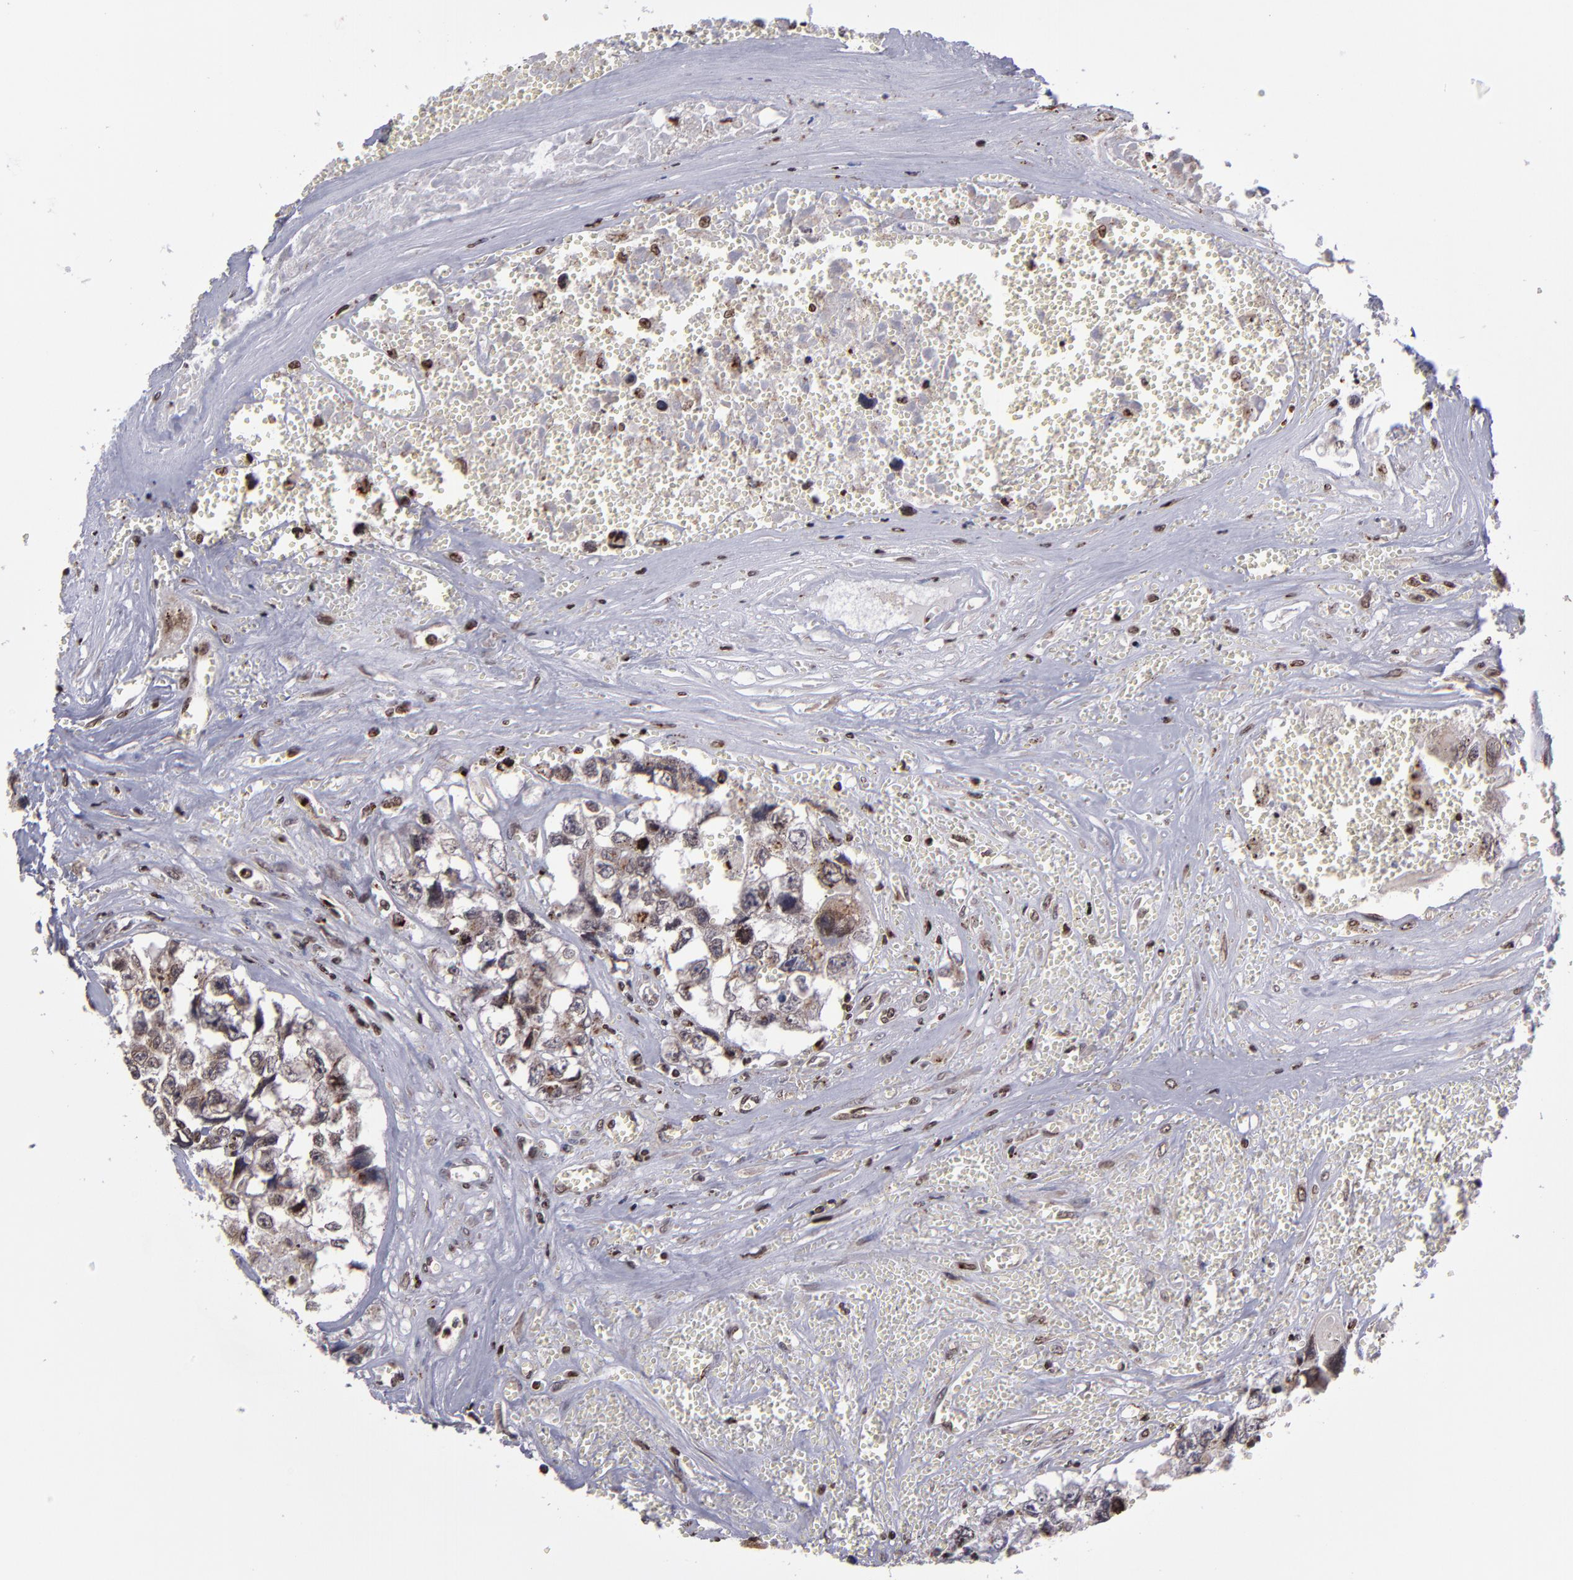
{"staining": {"intensity": "moderate", "quantity": ">75%", "location": "cytoplasmic/membranous,nuclear"}, "tissue": "testis cancer", "cell_type": "Tumor cells", "image_type": "cancer", "snomed": [{"axis": "morphology", "description": "Carcinoma, Embryonal, NOS"}, {"axis": "topography", "description": "Testis"}], "caption": "A photomicrograph showing moderate cytoplasmic/membranous and nuclear staining in approximately >75% of tumor cells in testis cancer, as visualized by brown immunohistochemical staining.", "gene": "CSDC2", "patient": {"sex": "male", "age": 31}}